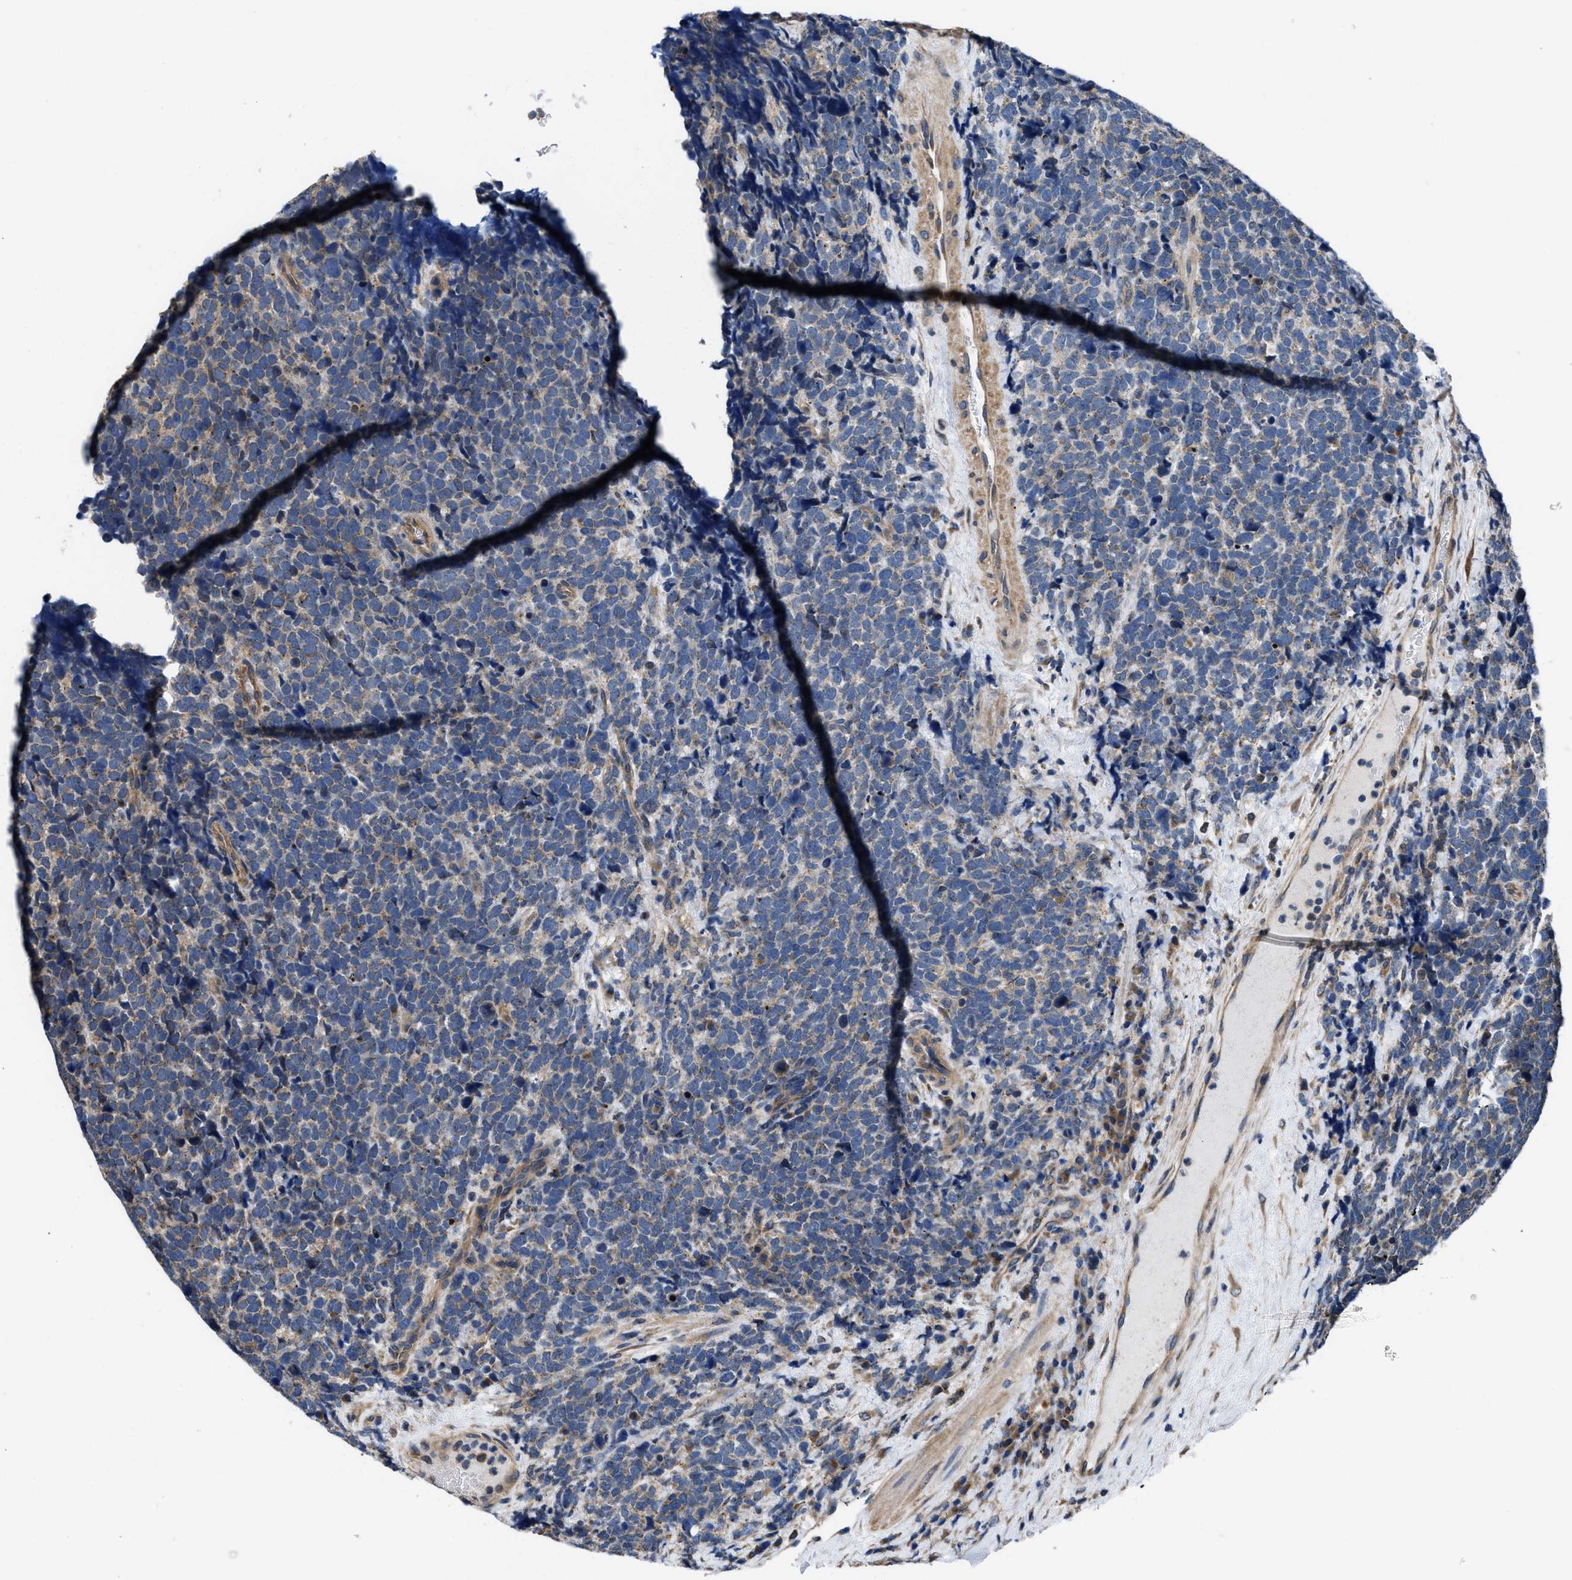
{"staining": {"intensity": "weak", "quantity": "<25%", "location": "cytoplasmic/membranous"}, "tissue": "urothelial cancer", "cell_type": "Tumor cells", "image_type": "cancer", "snomed": [{"axis": "morphology", "description": "Urothelial carcinoma, High grade"}, {"axis": "topography", "description": "Urinary bladder"}], "caption": "An IHC micrograph of urothelial cancer is shown. There is no staining in tumor cells of urothelial cancer.", "gene": "CEP128", "patient": {"sex": "female", "age": 82}}